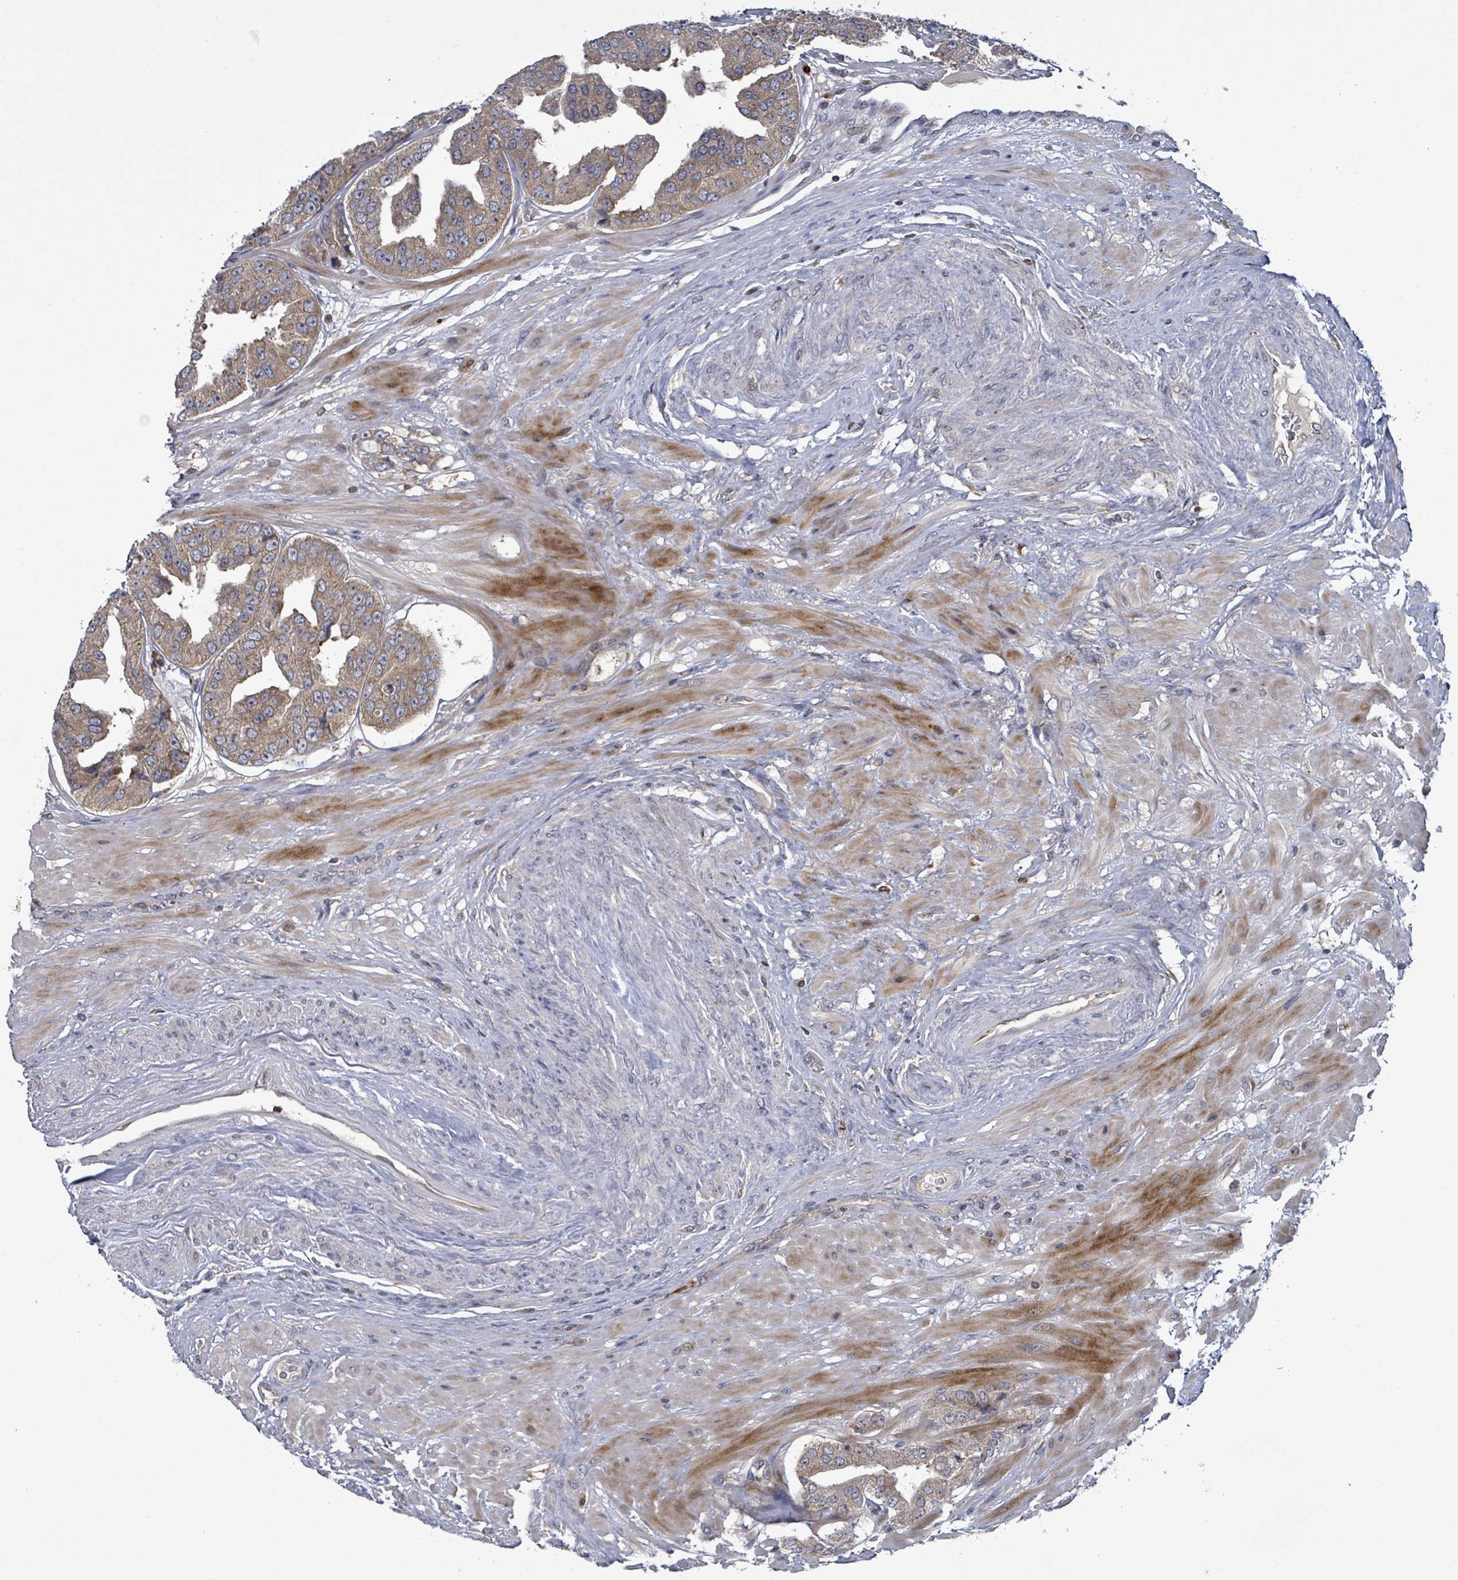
{"staining": {"intensity": "weak", "quantity": "25%-75%", "location": "cytoplasmic/membranous"}, "tissue": "prostate cancer", "cell_type": "Tumor cells", "image_type": "cancer", "snomed": [{"axis": "morphology", "description": "Adenocarcinoma, High grade"}, {"axis": "topography", "description": "Prostate"}], "caption": "The image exhibits immunohistochemical staining of prostate cancer. There is weak cytoplasmic/membranous staining is present in approximately 25%-75% of tumor cells. (IHC, brightfield microscopy, high magnification).", "gene": "SERPINE3", "patient": {"sex": "male", "age": 63}}